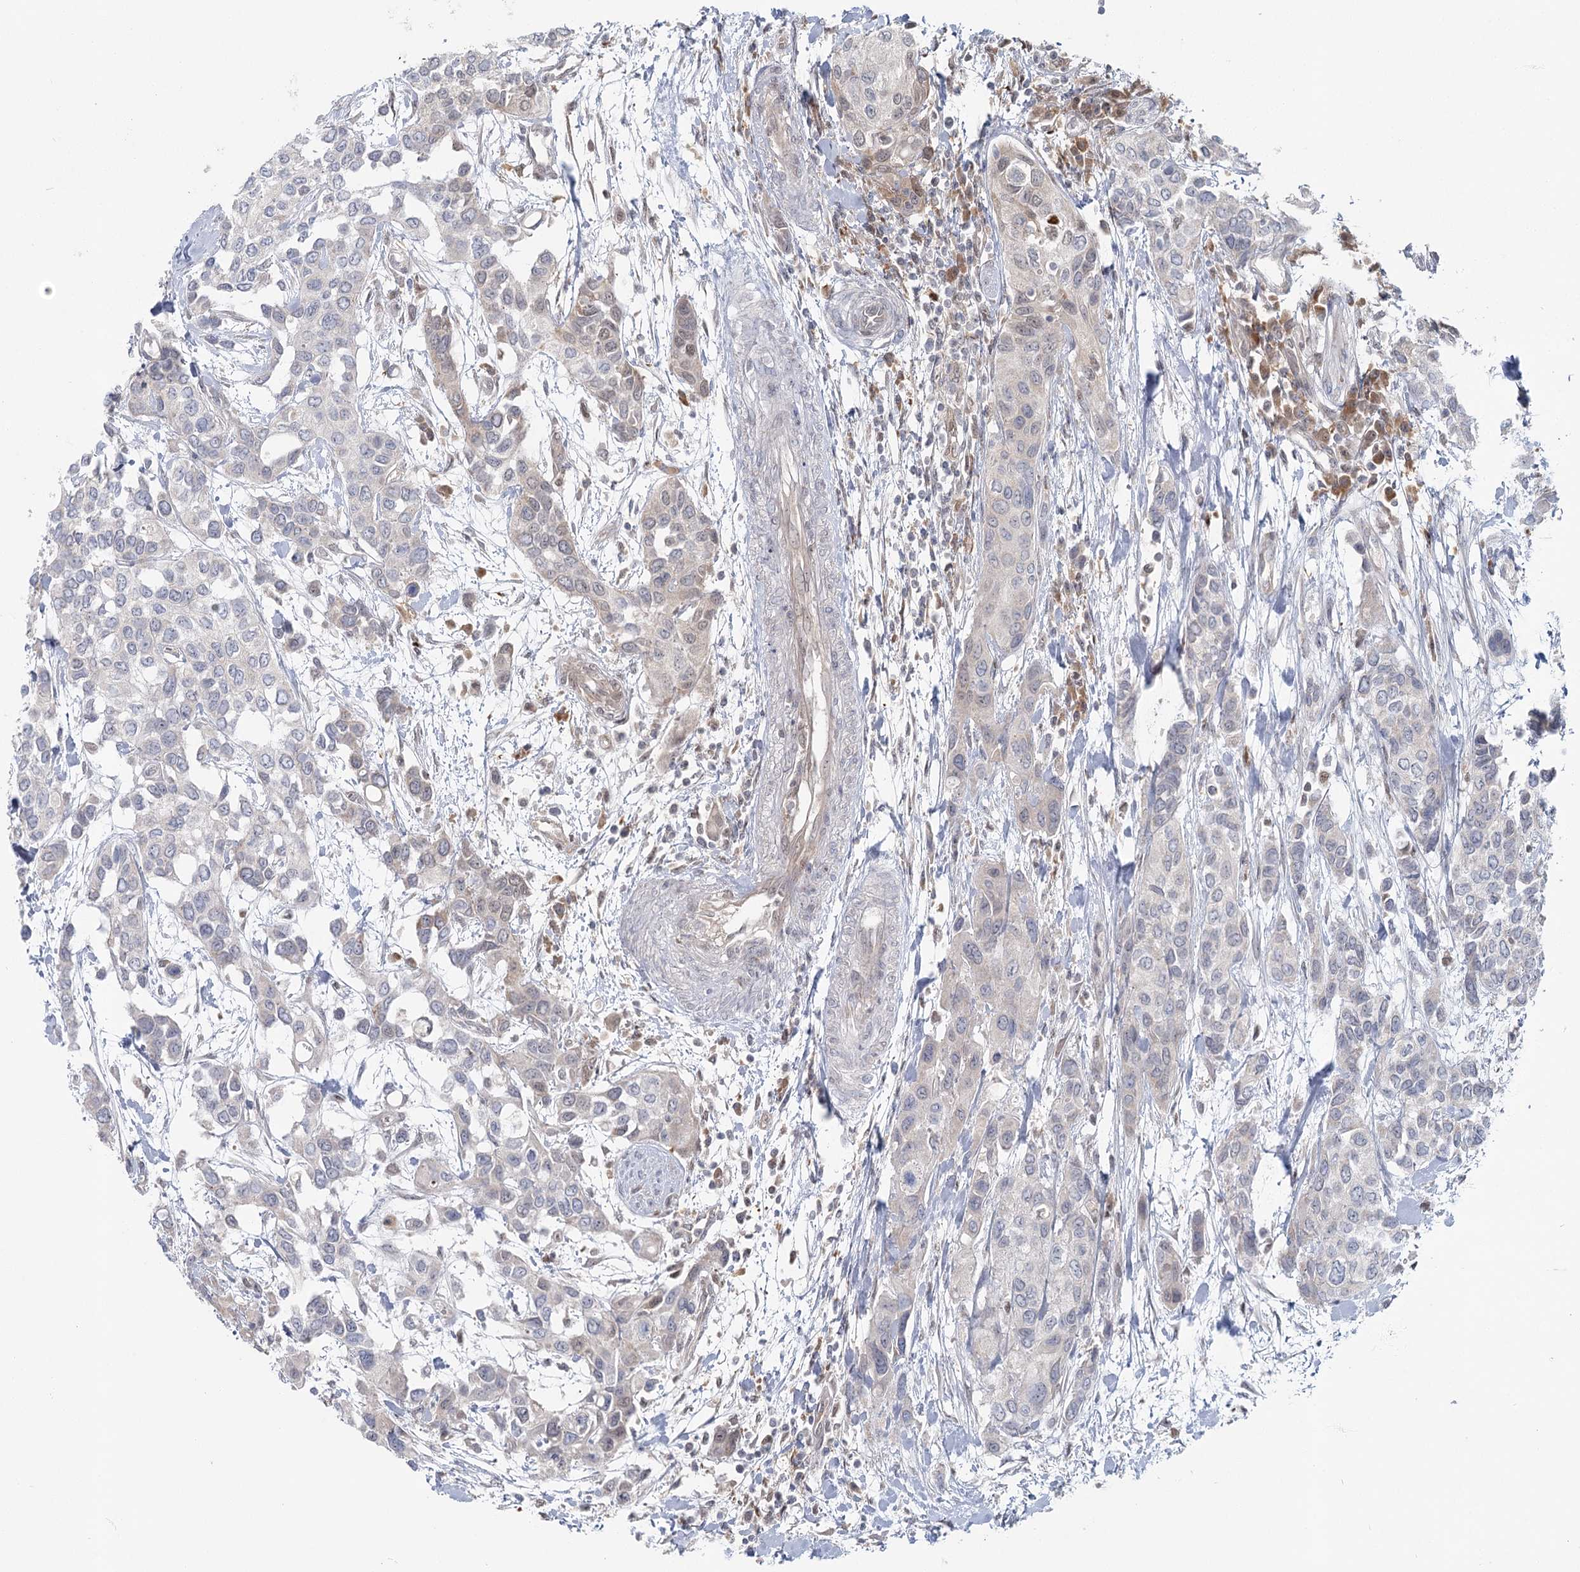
{"staining": {"intensity": "negative", "quantity": "none", "location": "none"}, "tissue": "urothelial cancer", "cell_type": "Tumor cells", "image_type": "cancer", "snomed": [{"axis": "morphology", "description": "Normal tissue, NOS"}, {"axis": "morphology", "description": "Urothelial carcinoma, High grade"}, {"axis": "topography", "description": "Vascular tissue"}, {"axis": "topography", "description": "Urinary bladder"}], "caption": "DAB immunohistochemical staining of human urothelial cancer reveals no significant staining in tumor cells.", "gene": "THNSL1", "patient": {"sex": "female", "age": 56}}